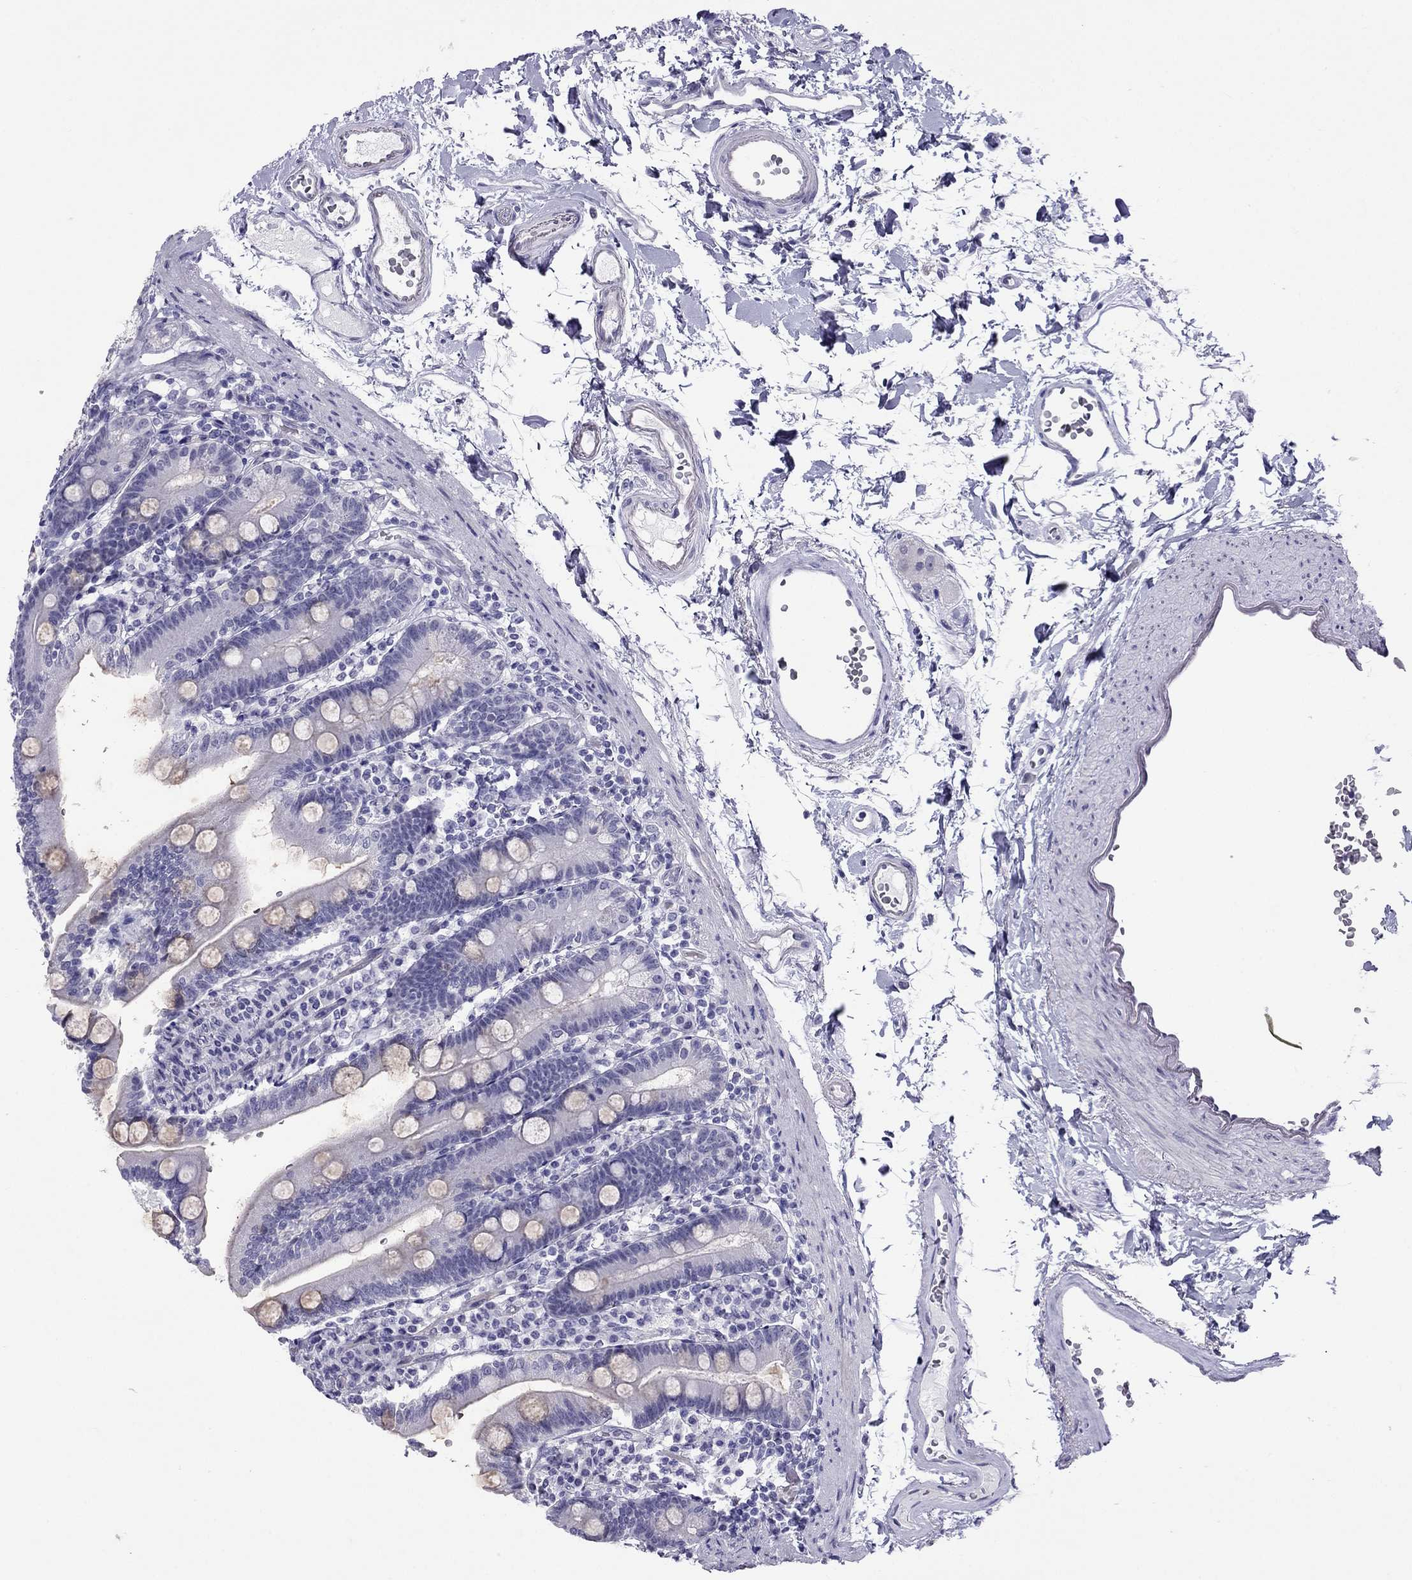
{"staining": {"intensity": "negative", "quantity": "none", "location": "none"}, "tissue": "duodenum", "cell_type": "Glandular cells", "image_type": "normal", "snomed": [{"axis": "morphology", "description": "Normal tissue, NOS"}, {"axis": "topography", "description": "Duodenum"}], "caption": "A histopathology image of duodenum stained for a protein exhibits no brown staining in glandular cells. Nuclei are stained in blue.", "gene": "CROCC2", "patient": {"sex": "female", "age": 67}}